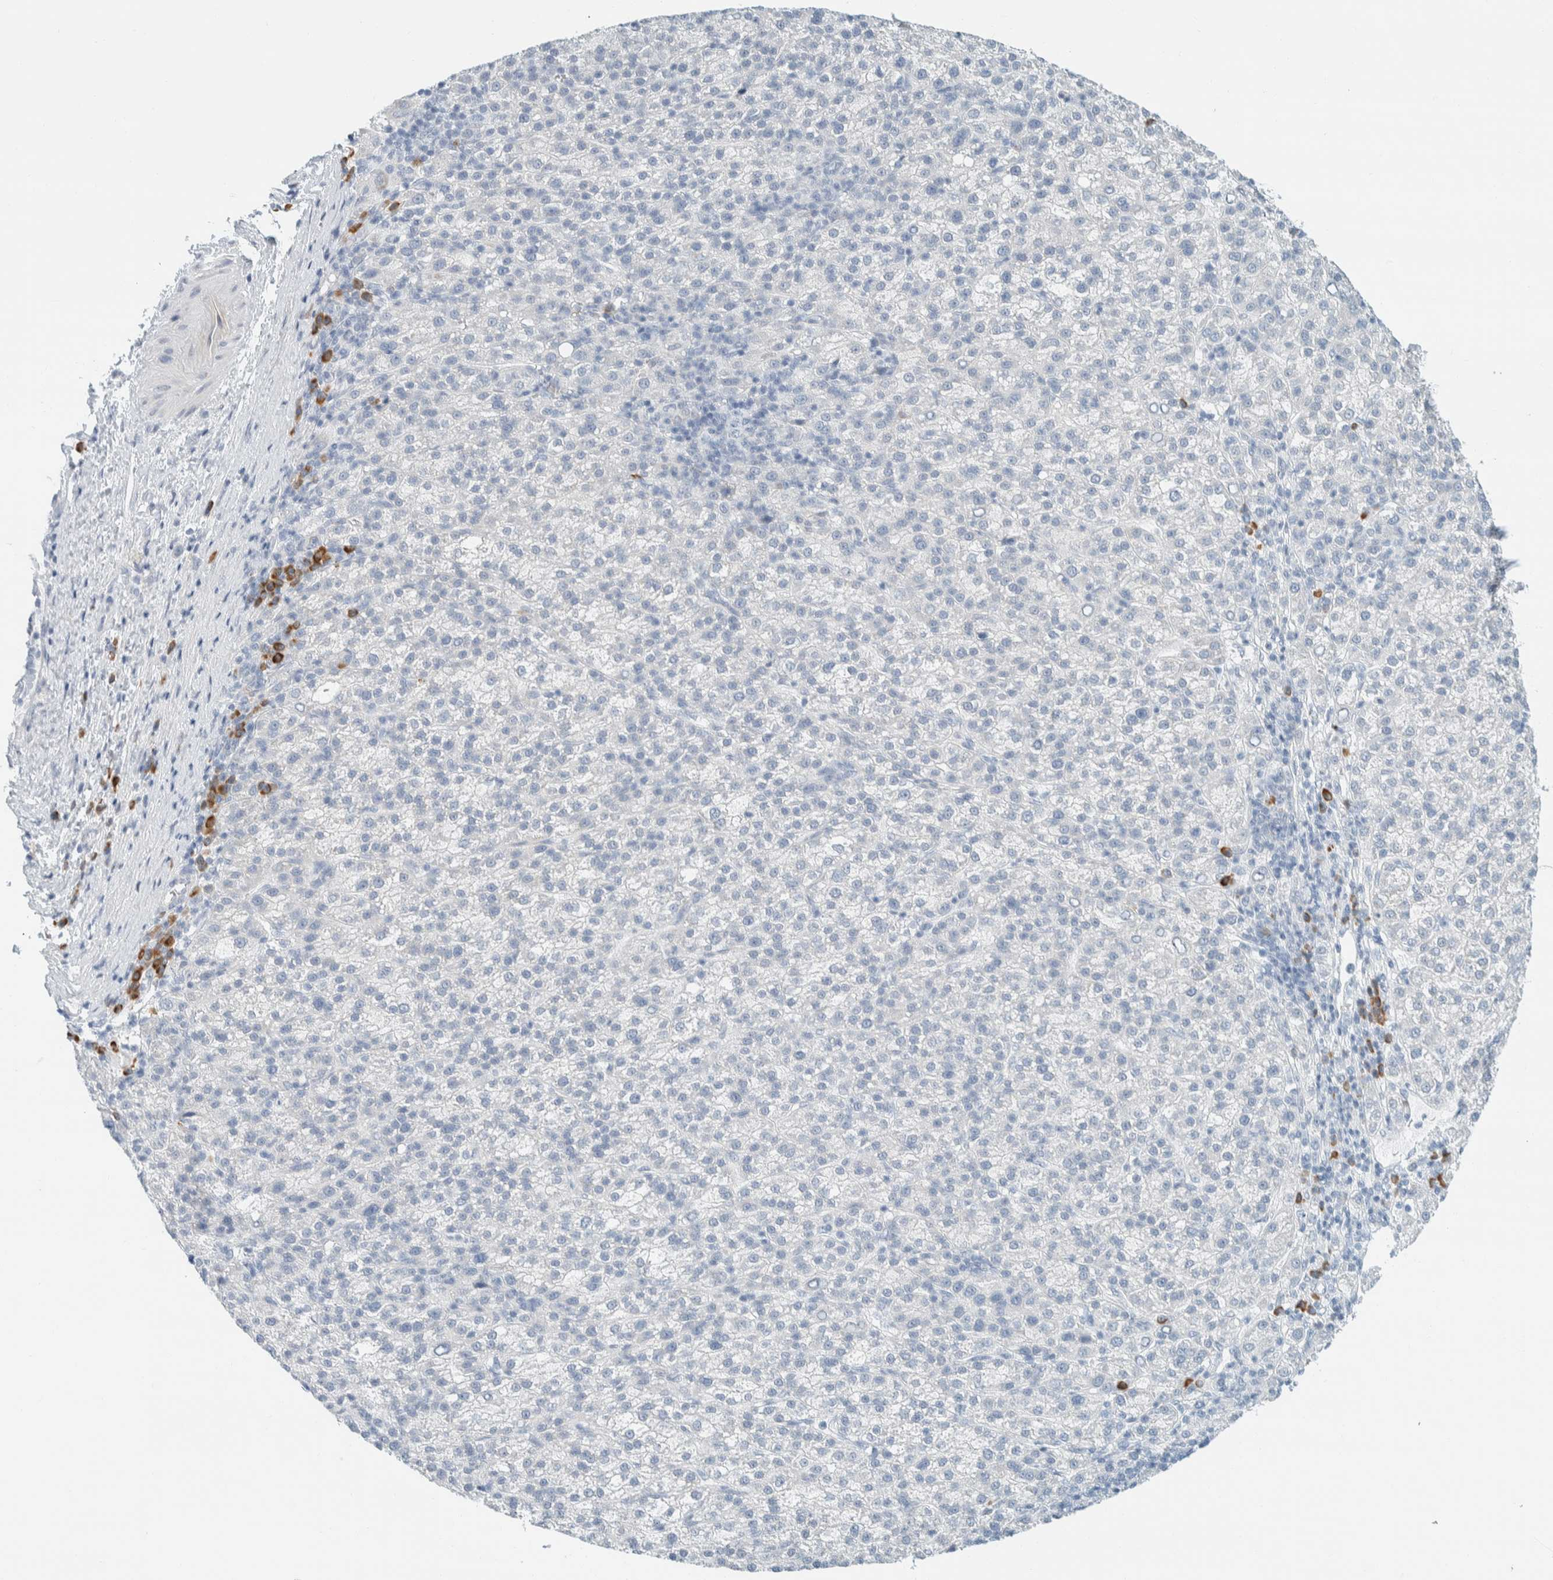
{"staining": {"intensity": "negative", "quantity": "none", "location": "none"}, "tissue": "liver cancer", "cell_type": "Tumor cells", "image_type": "cancer", "snomed": [{"axis": "morphology", "description": "Carcinoma, Hepatocellular, NOS"}, {"axis": "topography", "description": "Liver"}], "caption": "IHC photomicrograph of liver hepatocellular carcinoma stained for a protein (brown), which shows no positivity in tumor cells. The staining was performed using DAB to visualize the protein expression in brown, while the nuclei were stained in blue with hematoxylin (Magnification: 20x).", "gene": "ARHGAP27", "patient": {"sex": "female", "age": 58}}